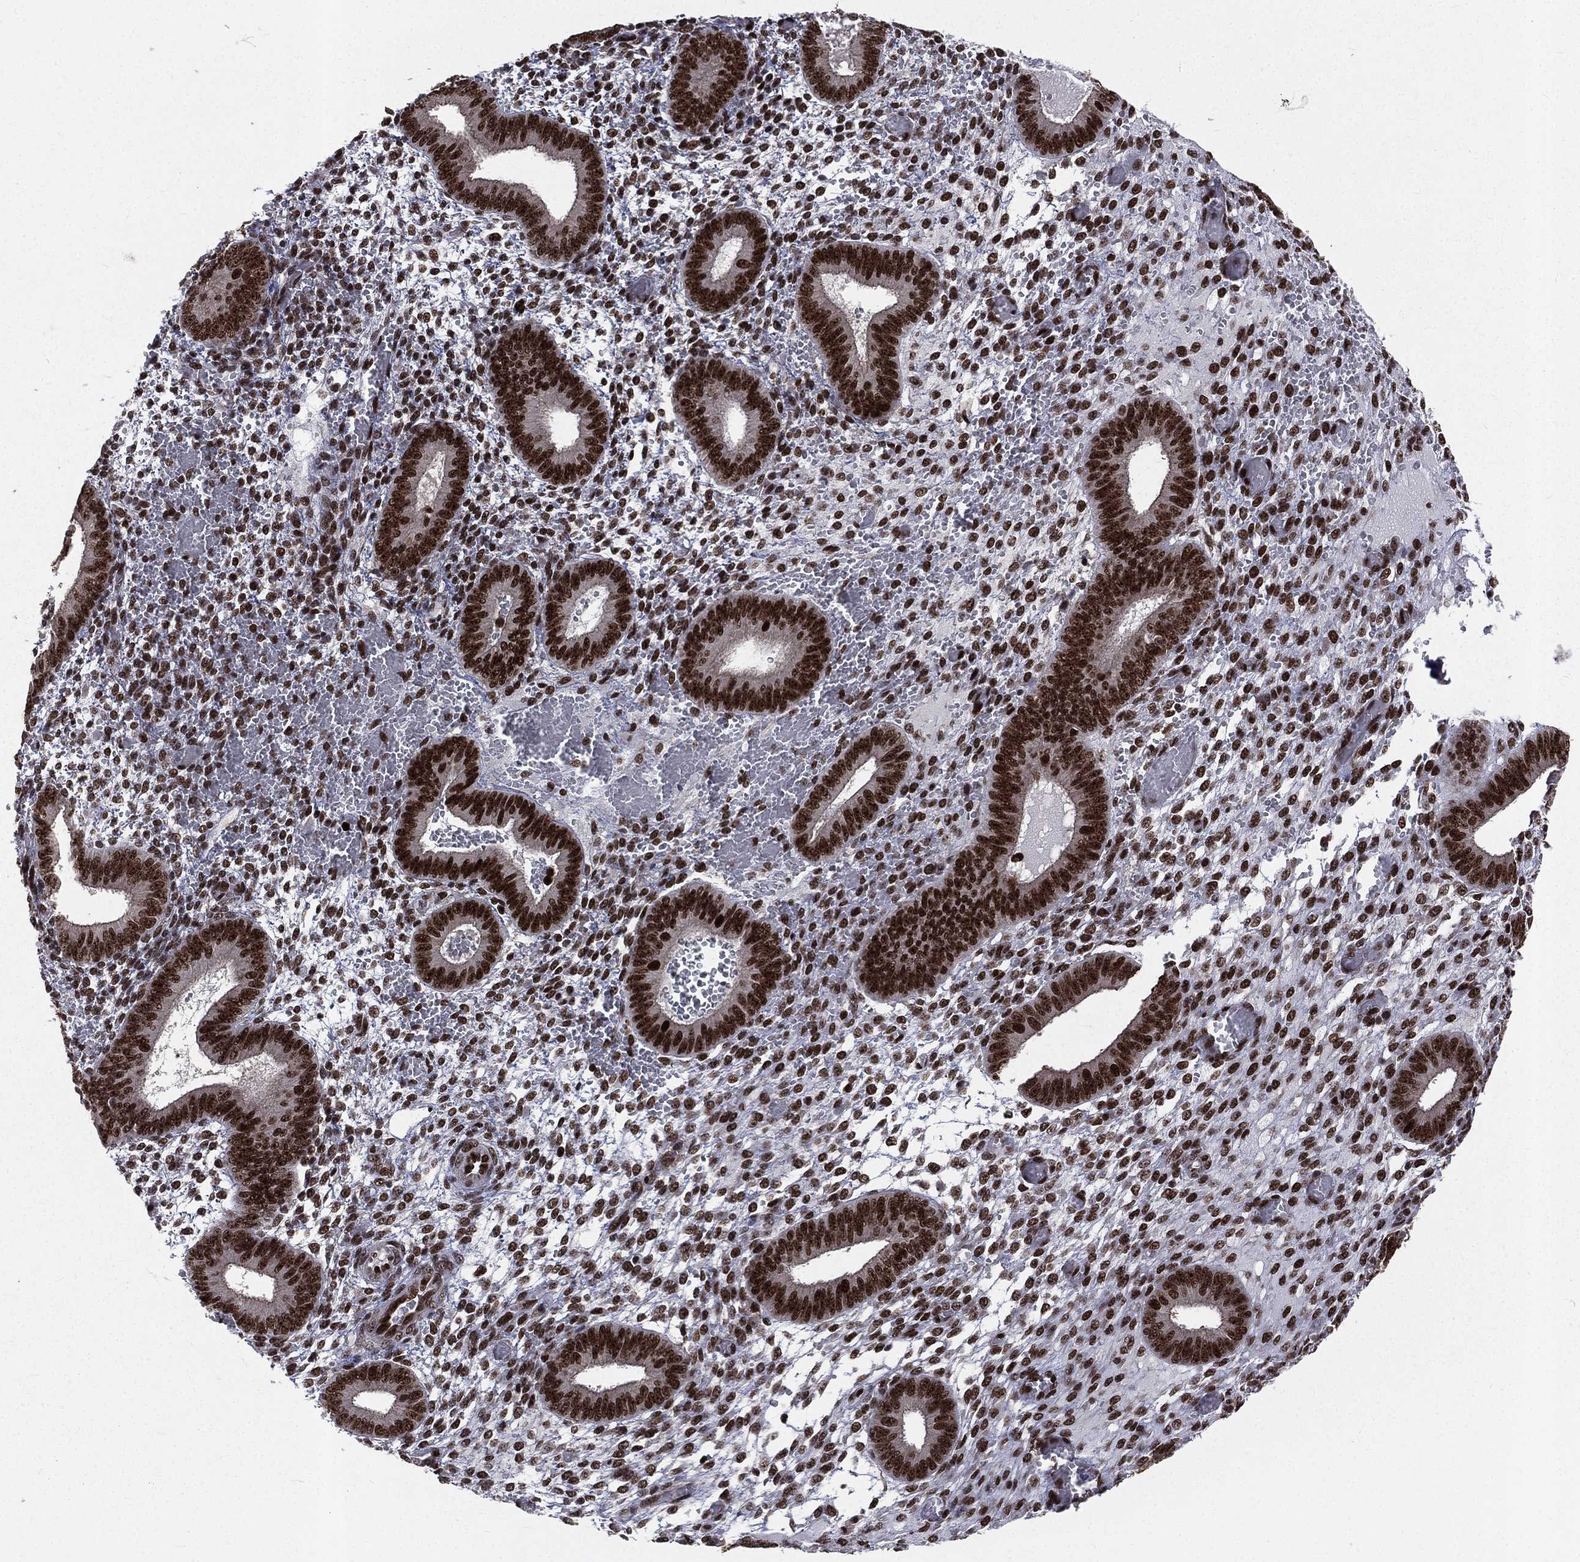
{"staining": {"intensity": "strong", "quantity": ">75%", "location": "nuclear"}, "tissue": "endometrium", "cell_type": "Cells in endometrial stroma", "image_type": "normal", "snomed": [{"axis": "morphology", "description": "Normal tissue, NOS"}, {"axis": "topography", "description": "Endometrium"}], "caption": "The image shows staining of normal endometrium, revealing strong nuclear protein staining (brown color) within cells in endometrial stroma.", "gene": "POLB", "patient": {"sex": "female", "age": 42}}